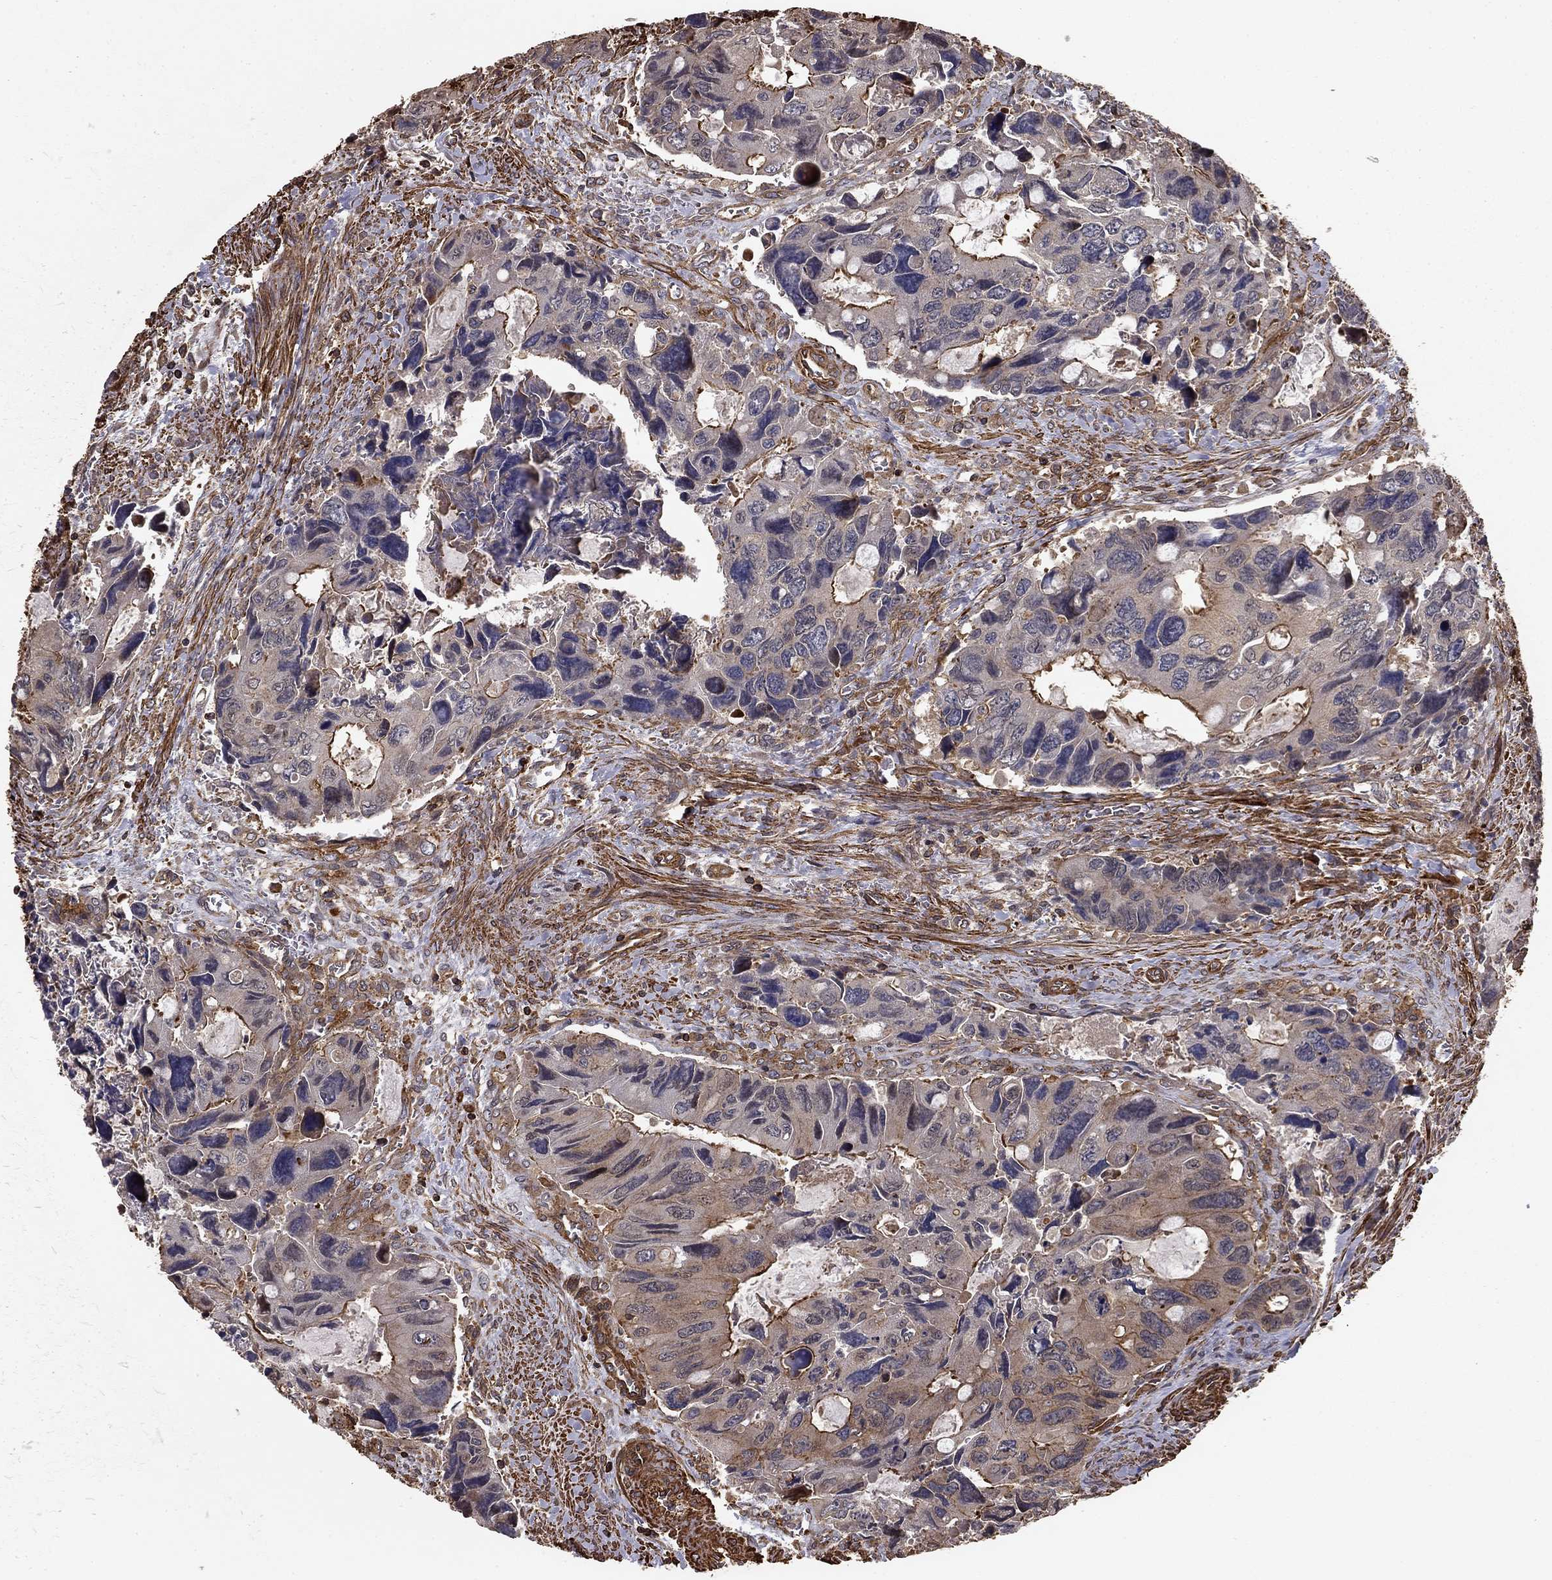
{"staining": {"intensity": "moderate", "quantity": "<25%", "location": "cytoplasmic/membranous"}, "tissue": "colorectal cancer", "cell_type": "Tumor cells", "image_type": "cancer", "snomed": [{"axis": "morphology", "description": "Adenocarcinoma, NOS"}, {"axis": "topography", "description": "Rectum"}], "caption": "Immunohistochemistry (IHC) photomicrograph of neoplastic tissue: human colorectal adenocarcinoma stained using IHC demonstrates low levels of moderate protein expression localized specifically in the cytoplasmic/membranous of tumor cells, appearing as a cytoplasmic/membranous brown color.", "gene": "HABP4", "patient": {"sex": "male", "age": 62}}